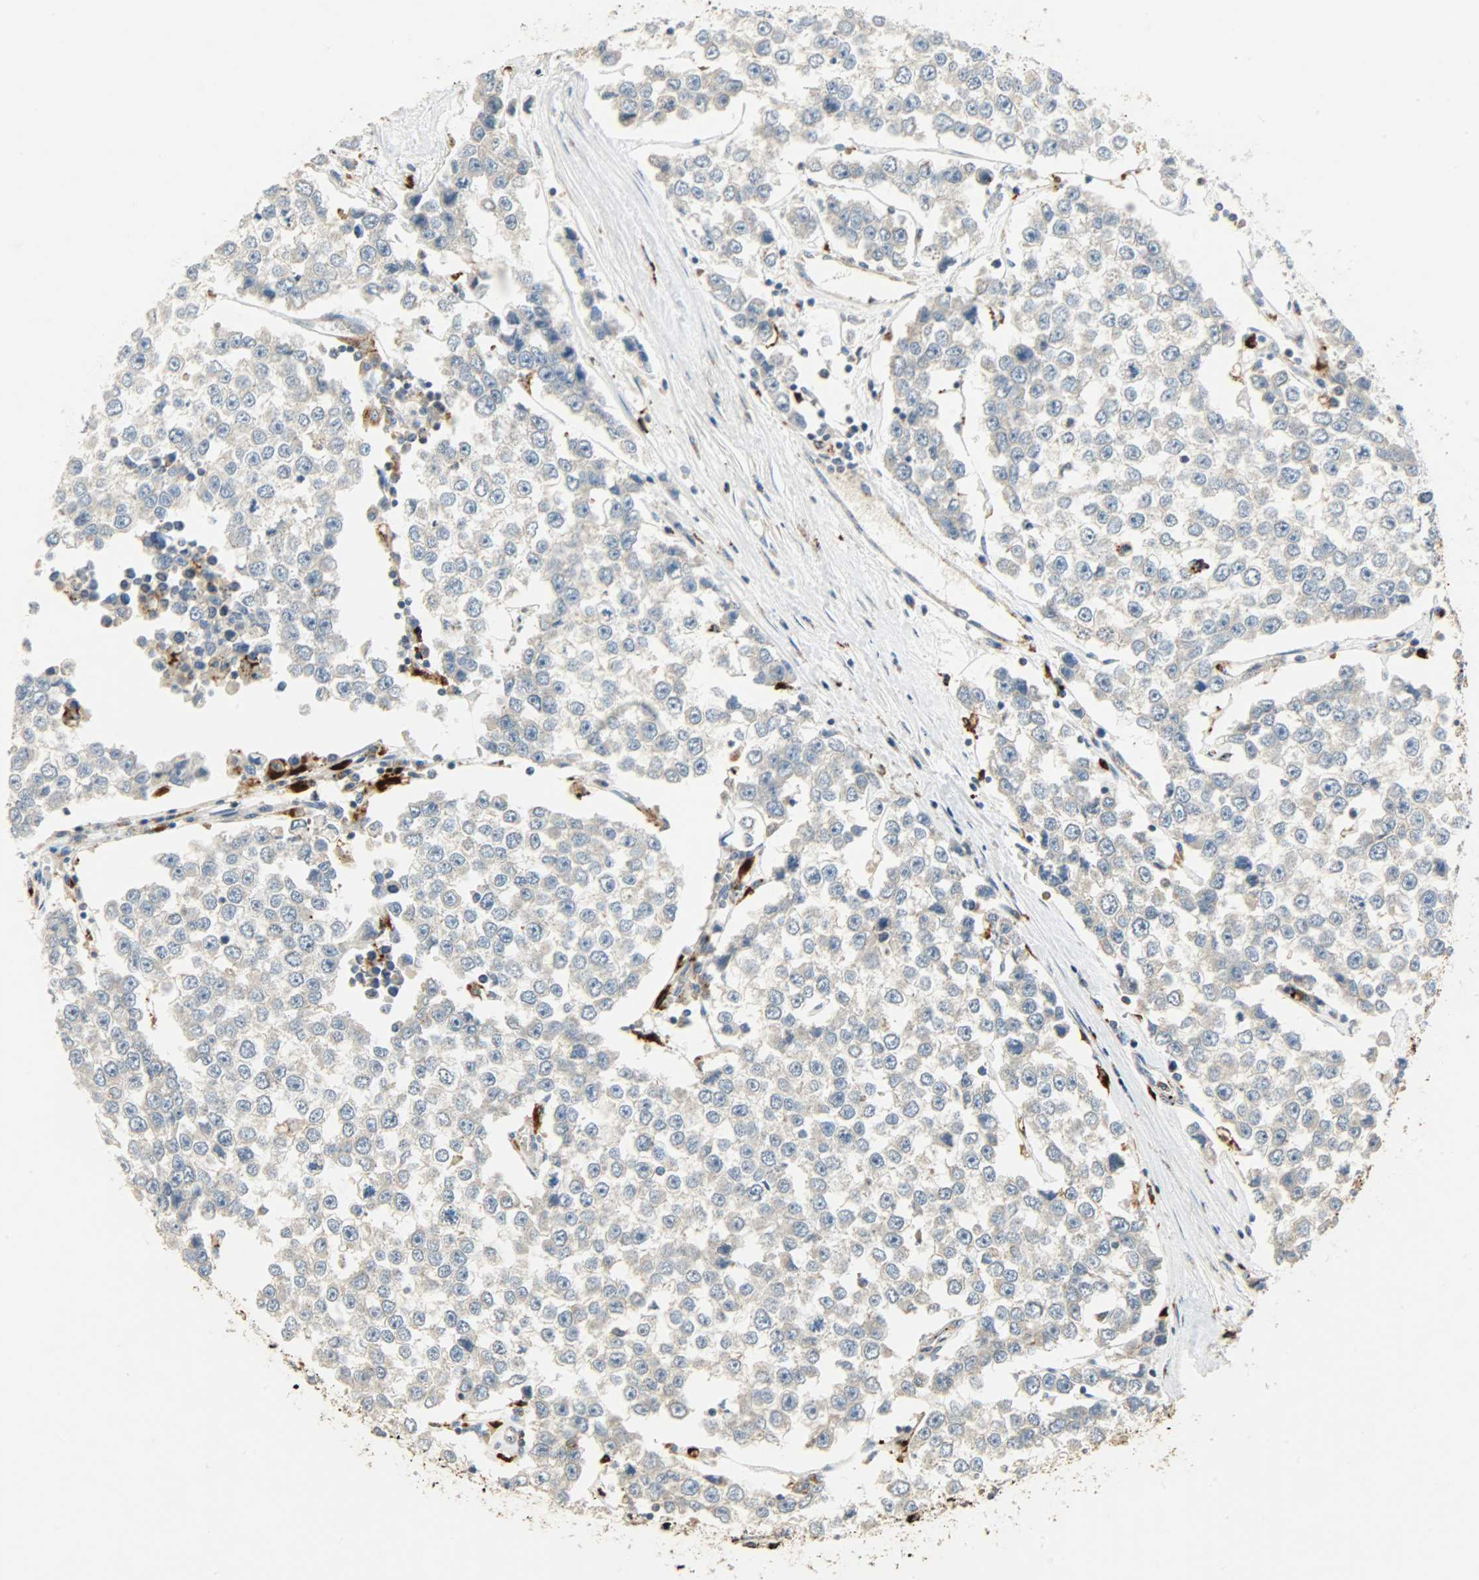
{"staining": {"intensity": "weak", "quantity": "<25%", "location": "cytoplasmic/membranous"}, "tissue": "testis cancer", "cell_type": "Tumor cells", "image_type": "cancer", "snomed": [{"axis": "morphology", "description": "Seminoma, NOS"}, {"axis": "morphology", "description": "Carcinoma, Embryonal, NOS"}, {"axis": "topography", "description": "Testis"}], "caption": "Tumor cells are negative for protein expression in human testis cancer.", "gene": "ASAH1", "patient": {"sex": "male", "age": 52}}